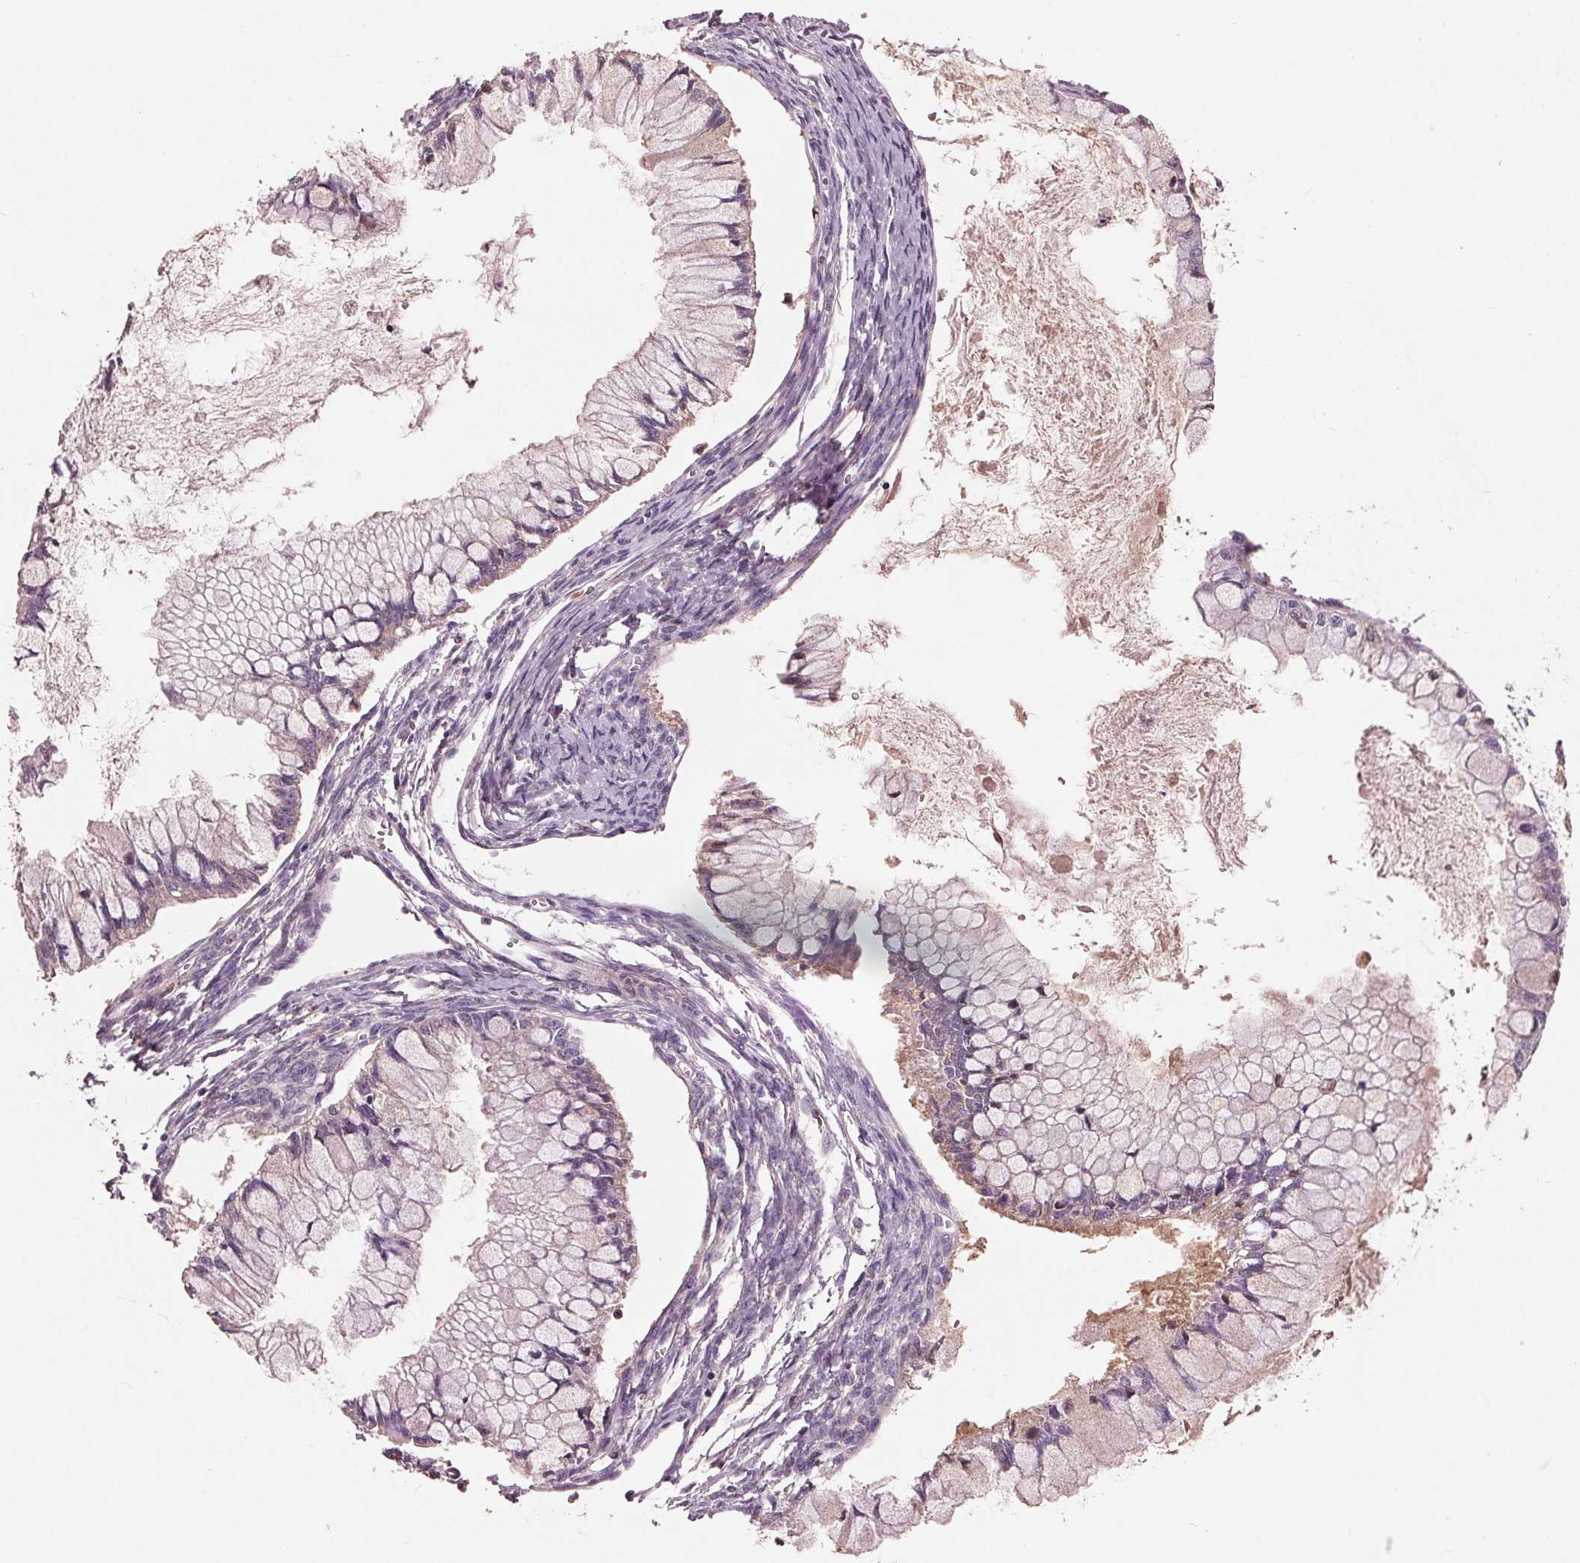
{"staining": {"intensity": "weak", "quantity": "<25%", "location": "cytoplasmic/membranous"}, "tissue": "ovarian cancer", "cell_type": "Tumor cells", "image_type": "cancer", "snomed": [{"axis": "morphology", "description": "Cystadenocarcinoma, mucinous, NOS"}, {"axis": "topography", "description": "Ovary"}], "caption": "Tumor cells show no significant positivity in mucinous cystadenocarcinoma (ovarian). (Stains: DAB (3,3'-diaminobenzidine) immunohistochemistry with hematoxylin counter stain, Microscopy: brightfield microscopy at high magnification).", "gene": "C6", "patient": {"sex": "female", "age": 34}}